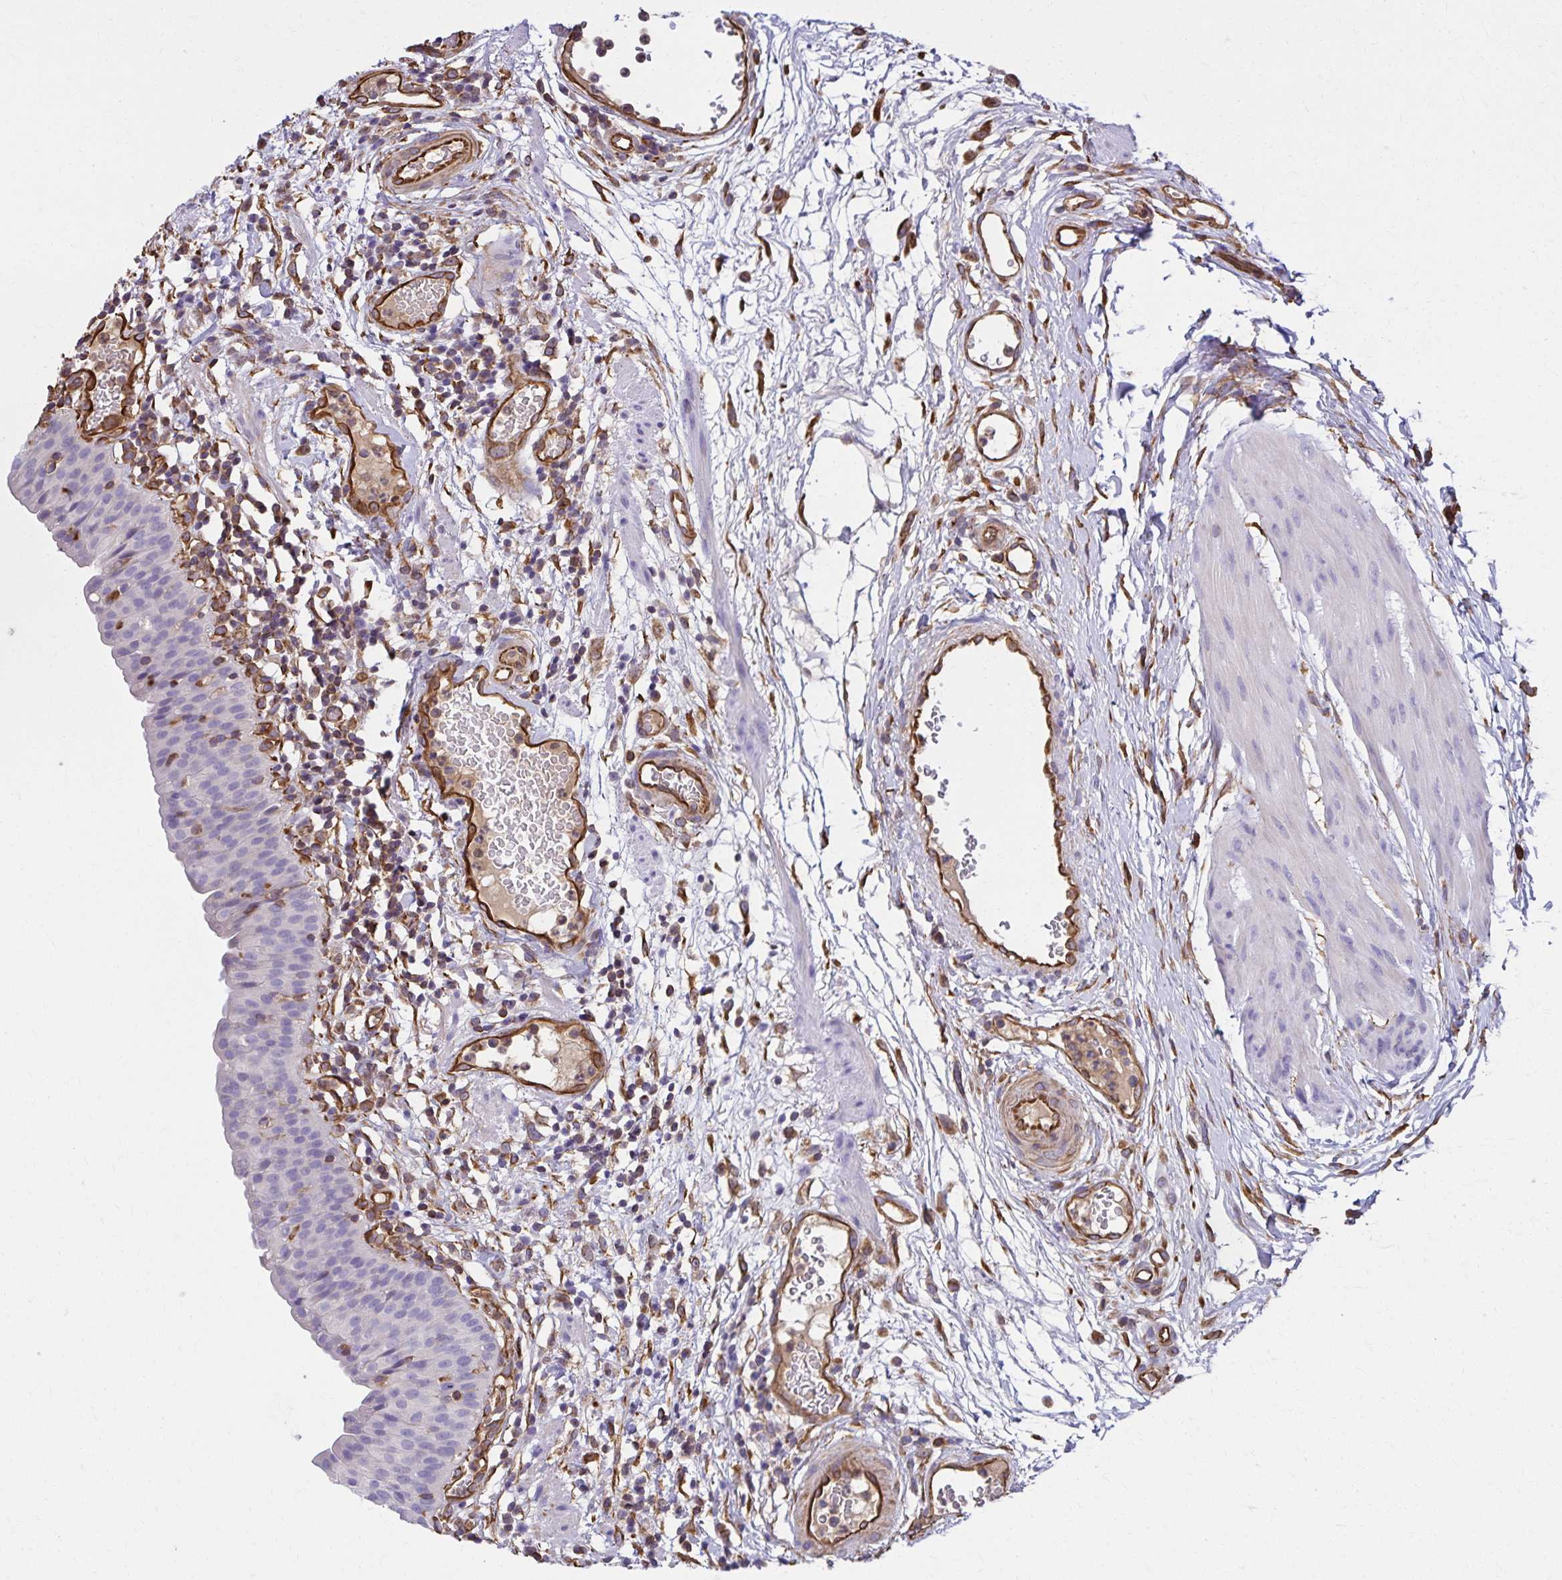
{"staining": {"intensity": "negative", "quantity": "none", "location": "none"}, "tissue": "urinary bladder", "cell_type": "Urothelial cells", "image_type": "normal", "snomed": [{"axis": "morphology", "description": "Normal tissue, NOS"}, {"axis": "morphology", "description": "Inflammation, NOS"}, {"axis": "topography", "description": "Urinary bladder"}], "caption": "DAB immunohistochemical staining of unremarkable urinary bladder displays no significant positivity in urothelial cells.", "gene": "TRPV6", "patient": {"sex": "male", "age": 57}}